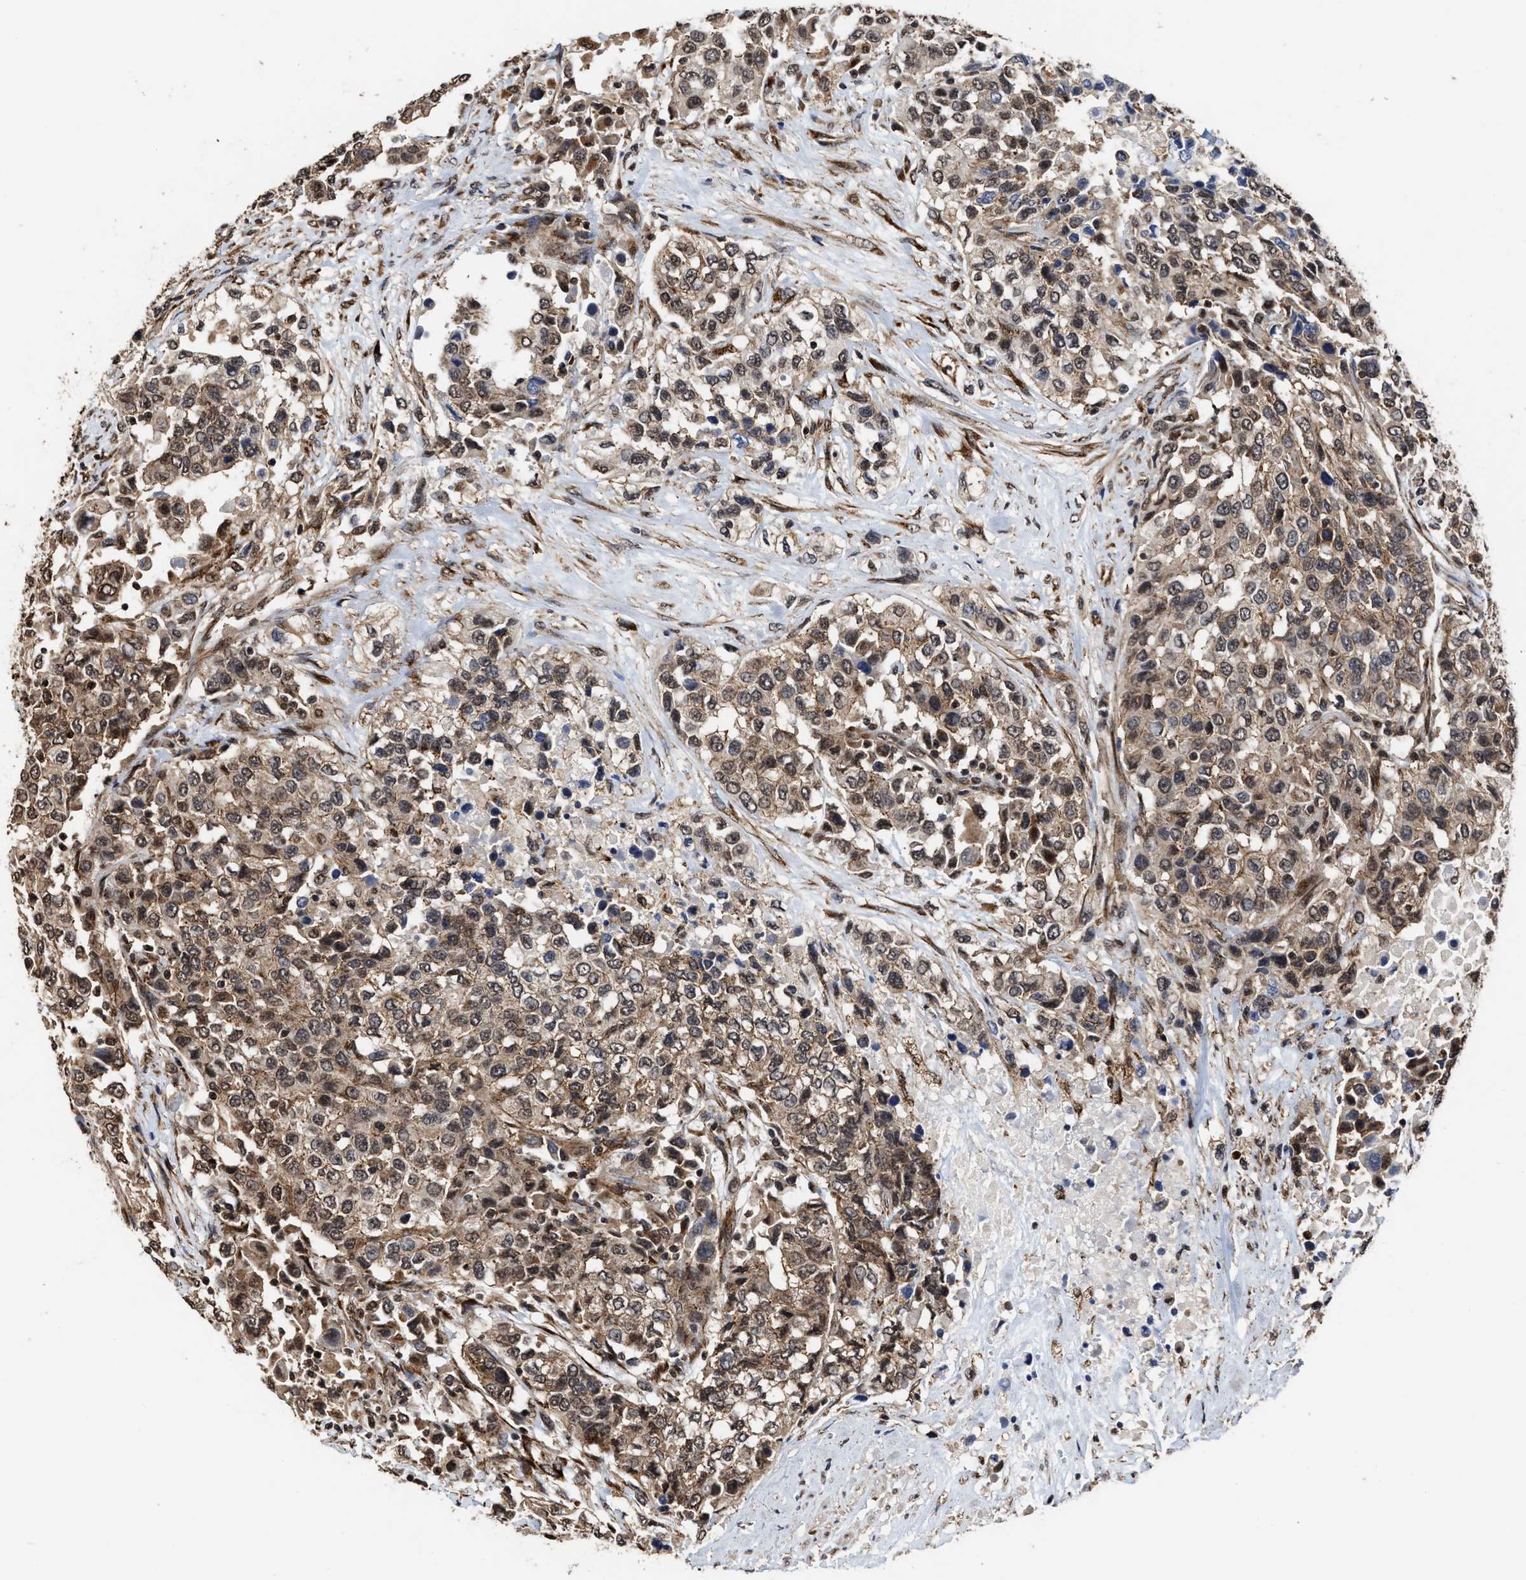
{"staining": {"intensity": "moderate", "quantity": ">75%", "location": "cytoplasmic/membranous,nuclear"}, "tissue": "urothelial cancer", "cell_type": "Tumor cells", "image_type": "cancer", "snomed": [{"axis": "morphology", "description": "Urothelial carcinoma, High grade"}, {"axis": "topography", "description": "Urinary bladder"}], "caption": "Tumor cells reveal moderate cytoplasmic/membranous and nuclear positivity in approximately >75% of cells in urothelial cancer.", "gene": "SEPTIN2", "patient": {"sex": "female", "age": 80}}